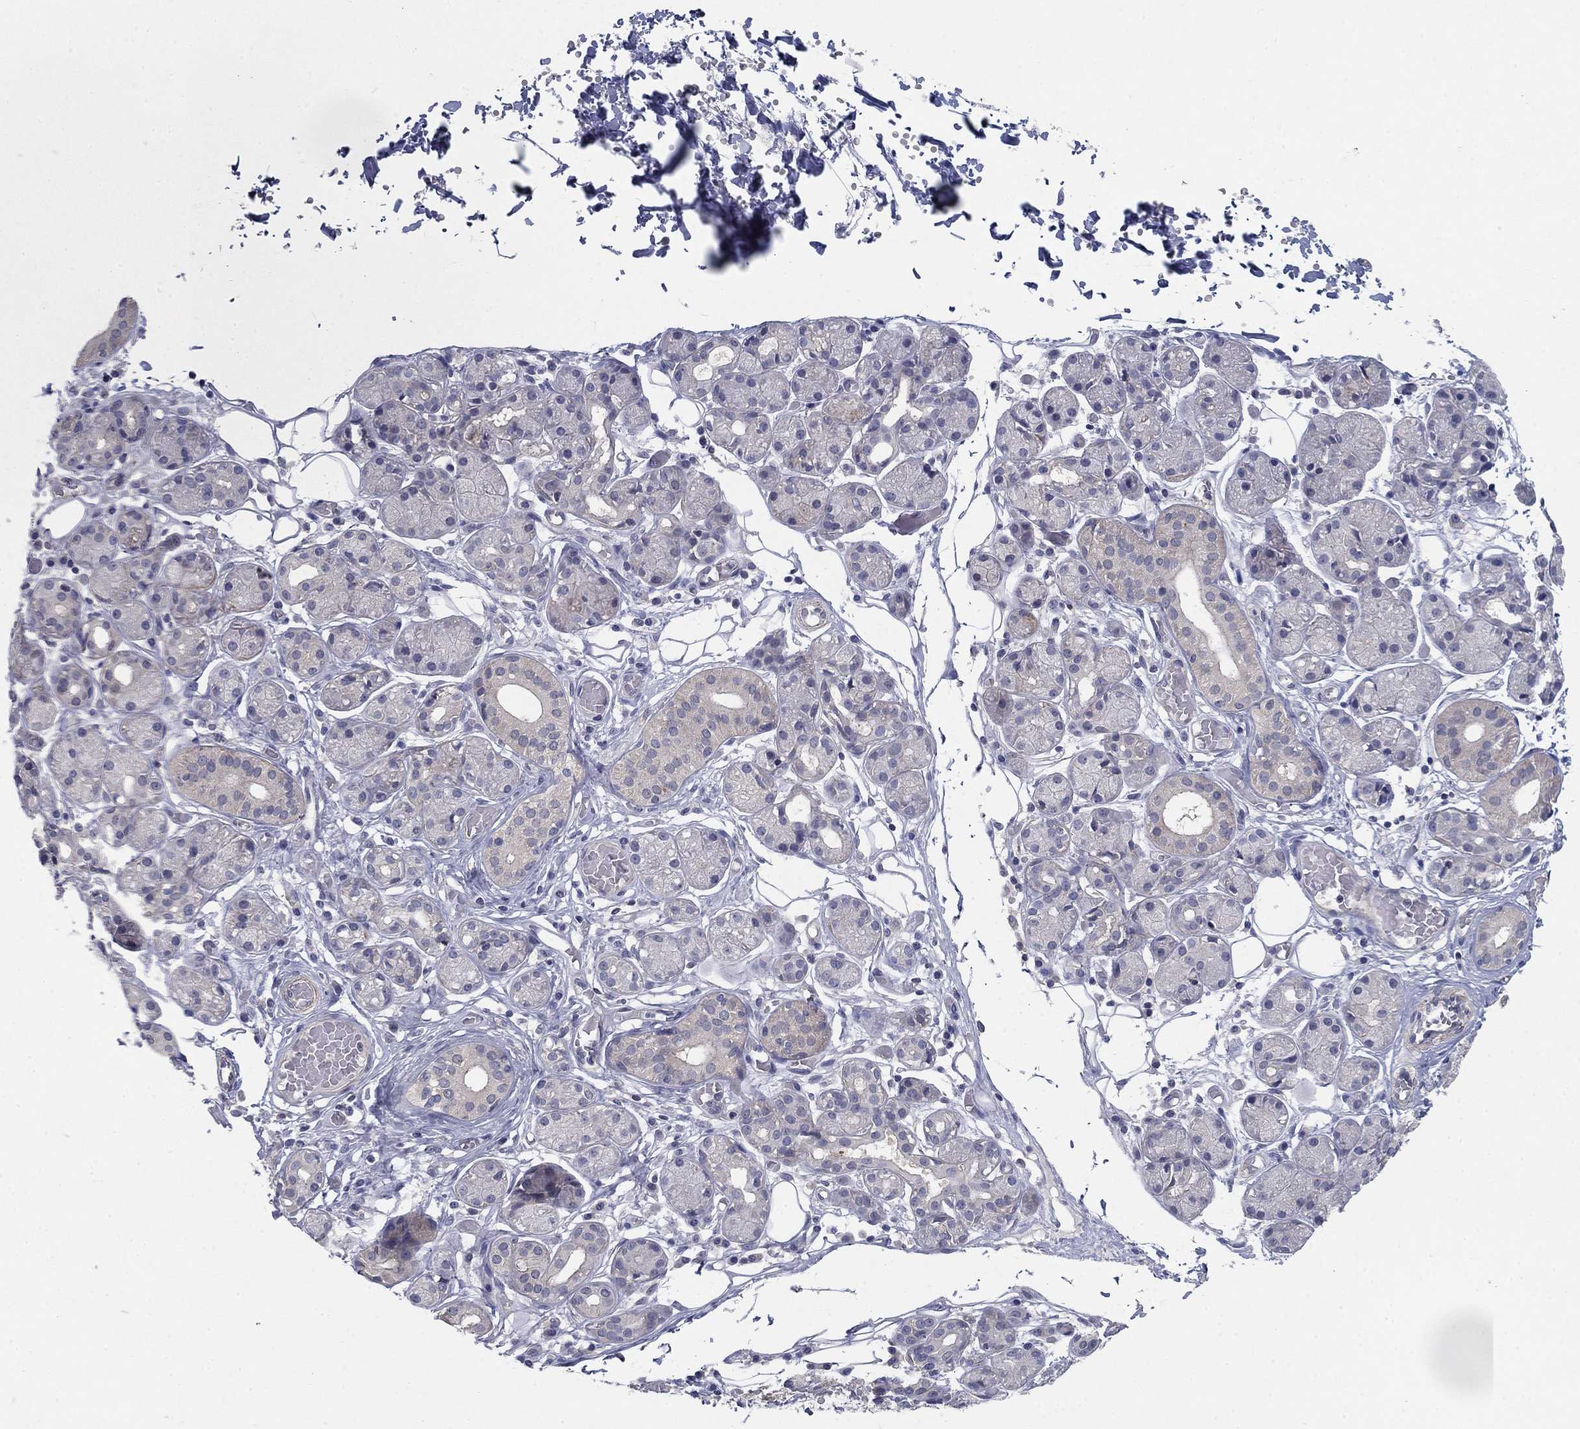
{"staining": {"intensity": "negative", "quantity": "none", "location": "none"}, "tissue": "salivary gland", "cell_type": "Glandular cells", "image_type": "normal", "snomed": [{"axis": "morphology", "description": "Normal tissue, NOS"}, {"axis": "topography", "description": "Salivary gland"}, {"axis": "topography", "description": "Peripheral nerve tissue"}], "caption": "Glandular cells show no significant staining in benign salivary gland. (IHC, brightfield microscopy, high magnification).", "gene": "GRK7", "patient": {"sex": "male", "age": 71}}